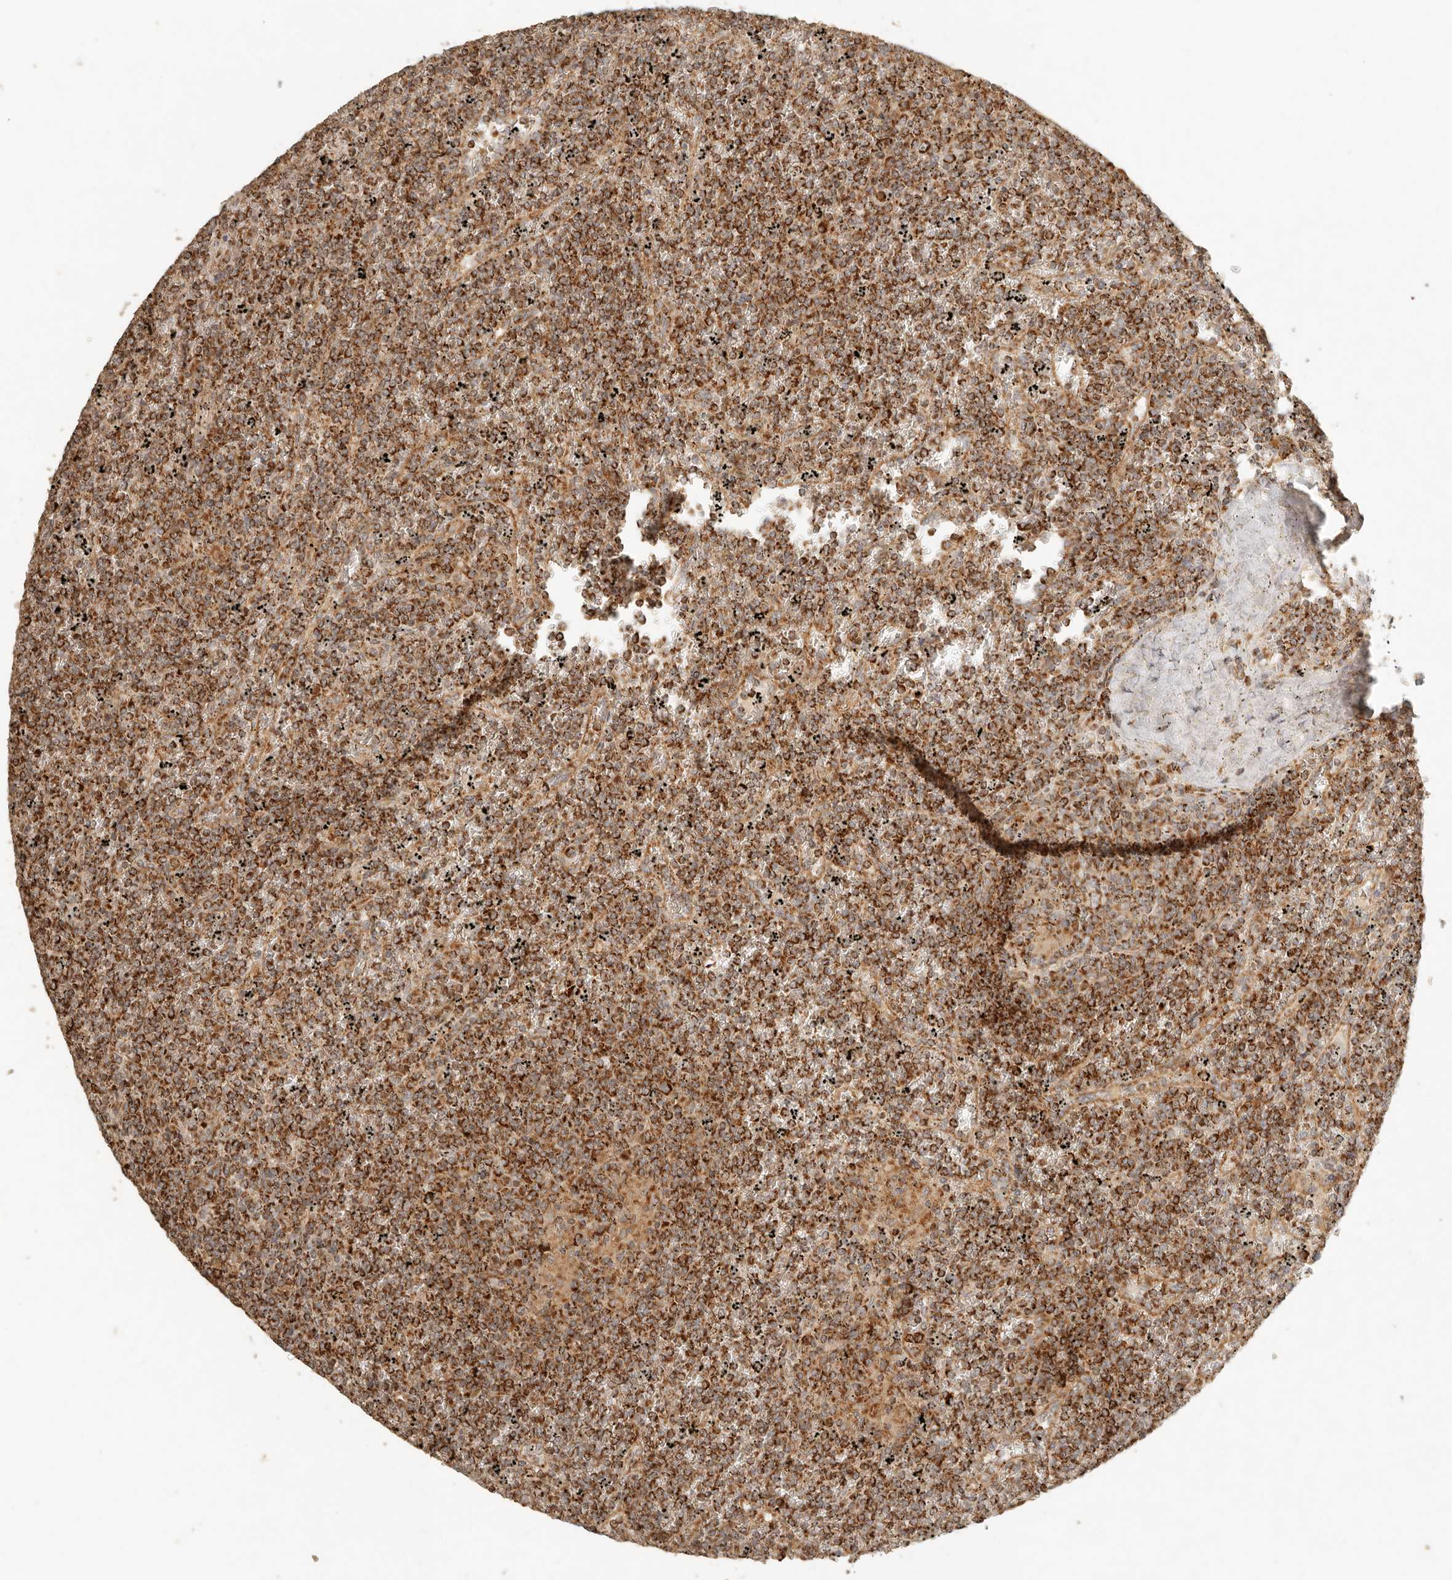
{"staining": {"intensity": "strong", "quantity": ">75%", "location": "cytoplasmic/membranous"}, "tissue": "lymphoma", "cell_type": "Tumor cells", "image_type": "cancer", "snomed": [{"axis": "morphology", "description": "Malignant lymphoma, non-Hodgkin's type, Low grade"}, {"axis": "topography", "description": "Spleen"}], "caption": "This photomicrograph displays IHC staining of human malignant lymphoma, non-Hodgkin's type (low-grade), with high strong cytoplasmic/membranous positivity in about >75% of tumor cells.", "gene": "MRPL55", "patient": {"sex": "female", "age": 19}}